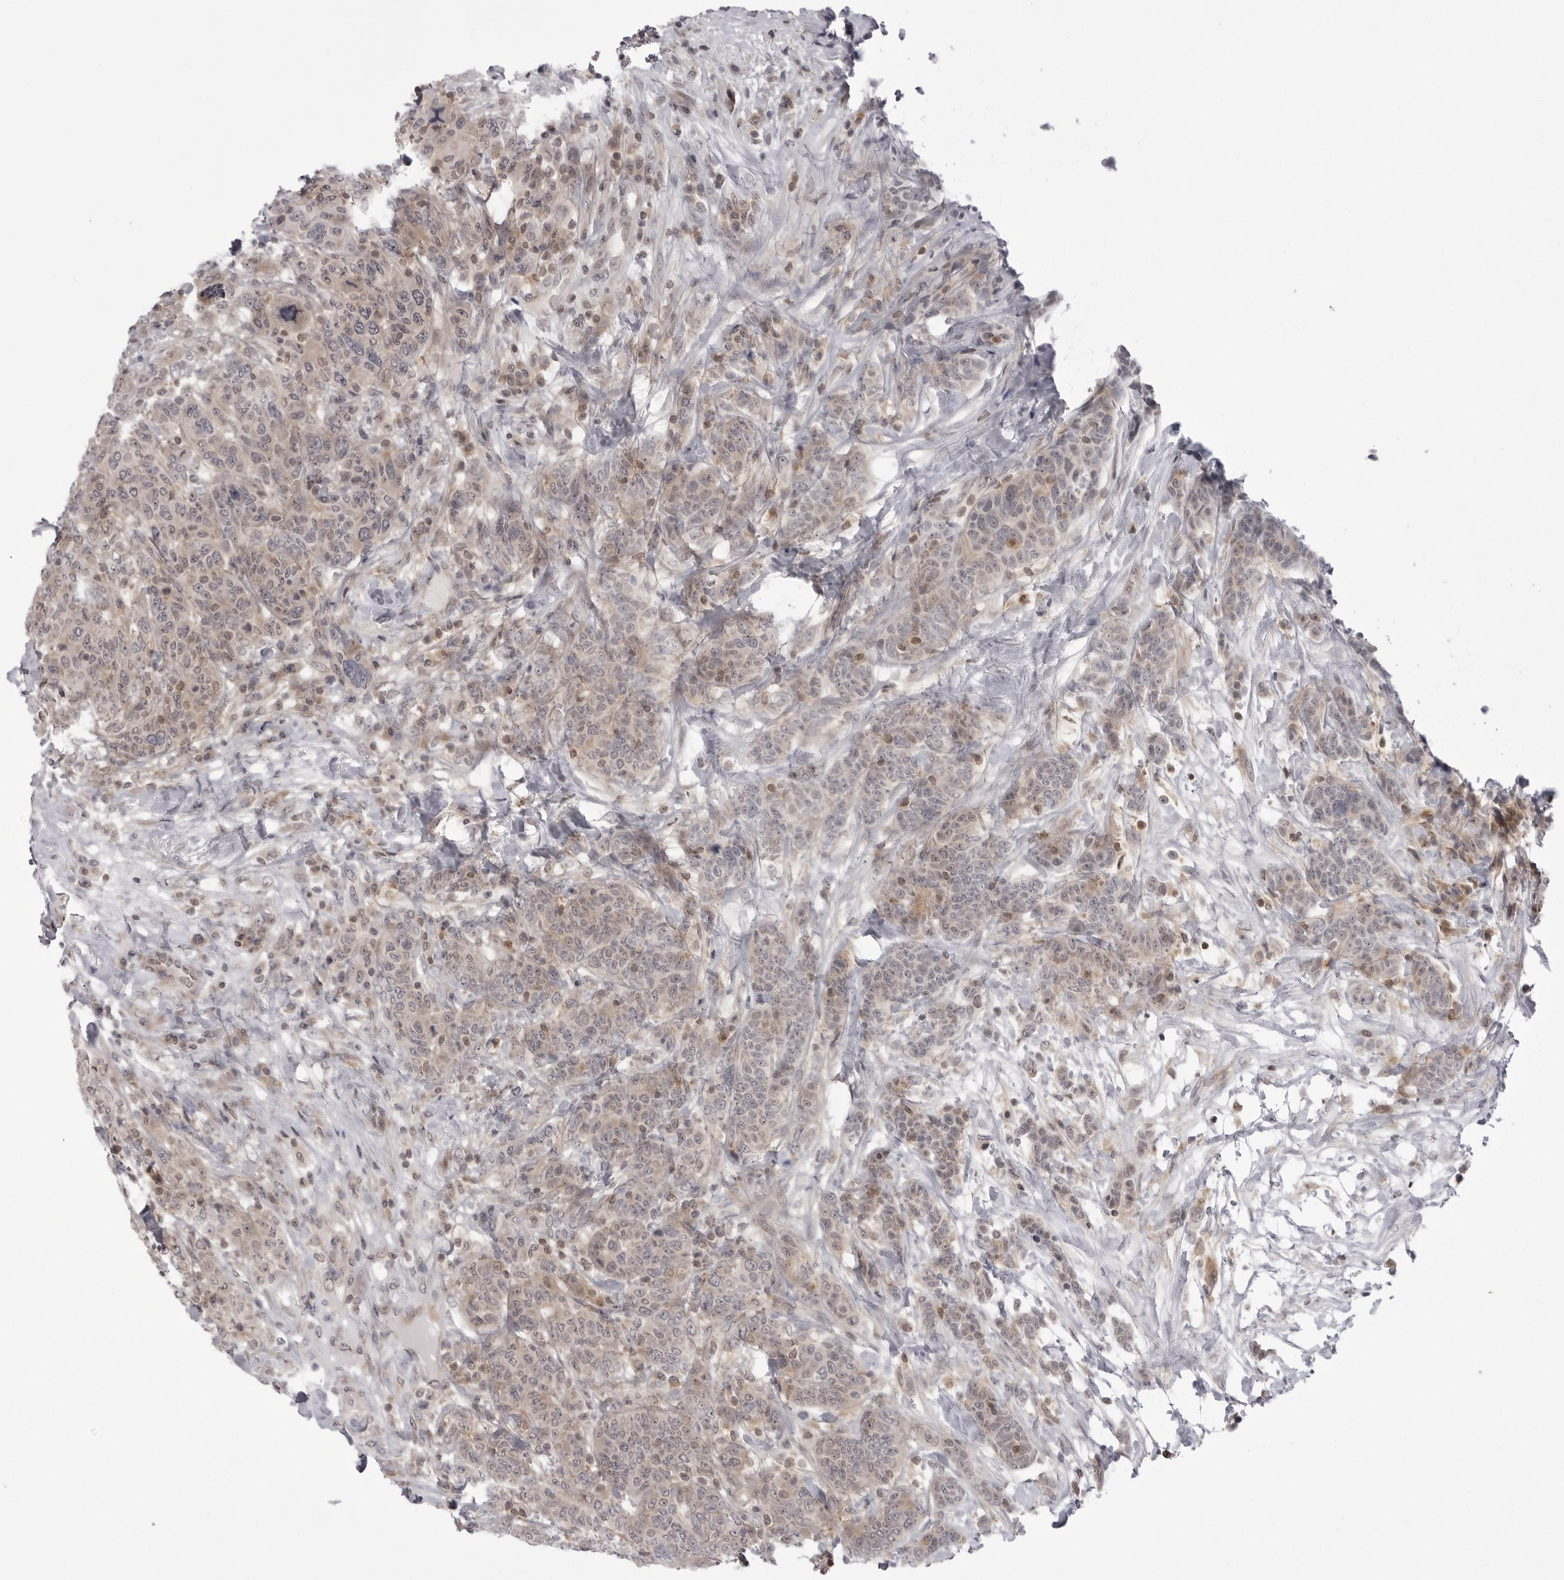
{"staining": {"intensity": "weak", "quantity": "<25%", "location": "nuclear"}, "tissue": "breast cancer", "cell_type": "Tumor cells", "image_type": "cancer", "snomed": [{"axis": "morphology", "description": "Duct carcinoma"}, {"axis": "topography", "description": "Breast"}], "caption": "This is an IHC image of breast cancer. There is no staining in tumor cells.", "gene": "PTK2B", "patient": {"sex": "female", "age": 37}}